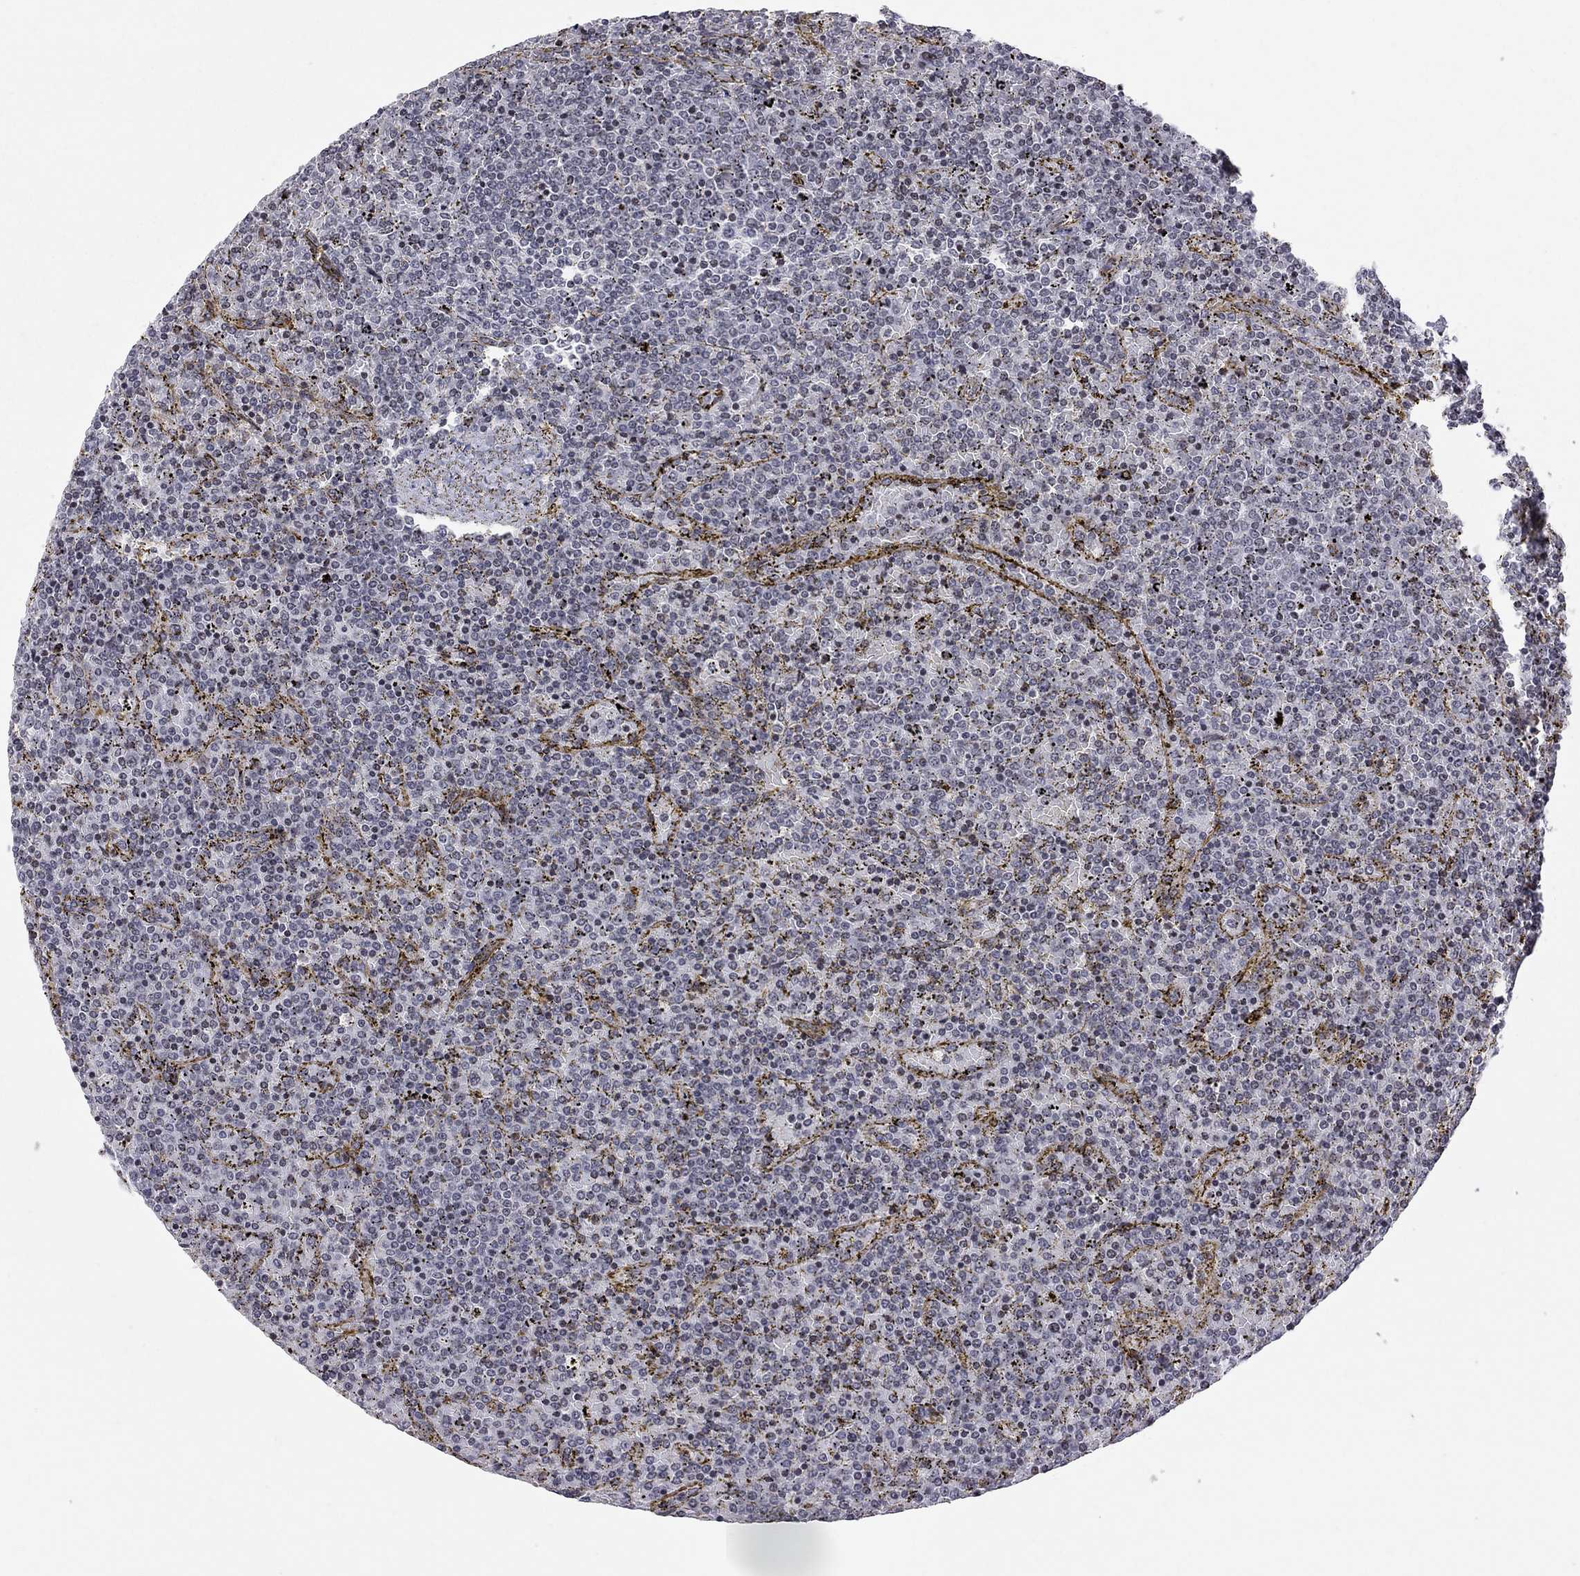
{"staining": {"intensity": "negative", "quantity": "none", "location": "none"}, "tissue": "lymphoma", "cell_type": "Tumor cells", "image_type": "cancer", "snomed": [{"axis": "morphology", "description": "Malignant lymphoma, non-Hodgkin's type, Low grade"}, {"axis": "topography", "description": "Spleen"}], "caption": "This is a micrograph of IHC staining of lymphoma, which shows no positivity in tumor cells. The staining was performed using DAB to visualize the protein expression in brown, while the nuclei were stained in blue with hematoxylin (Magnification: 20x).", "gene": "MTNR1B", "patient": {"sex": "female", "age": 77}}